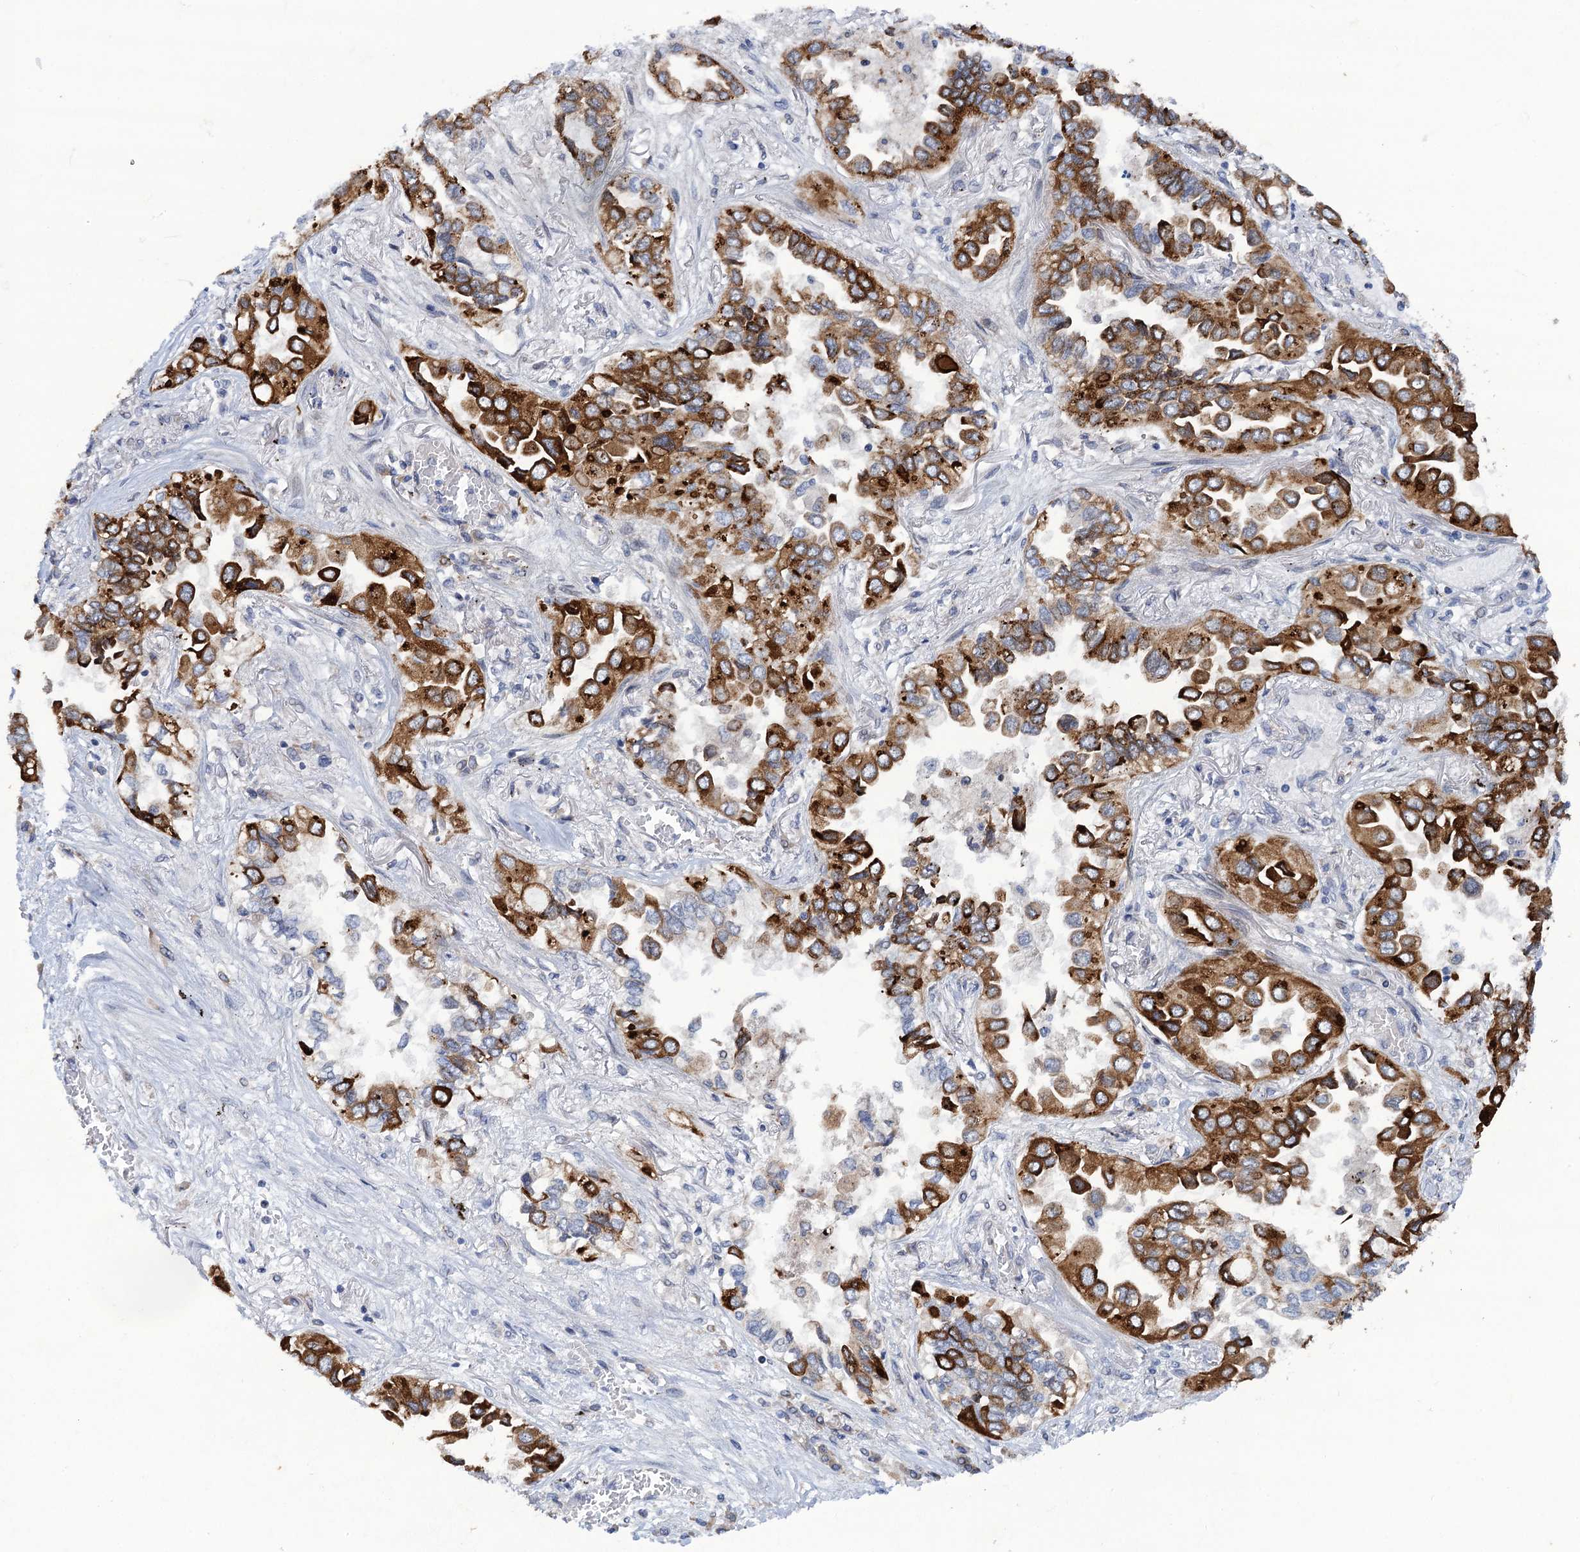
{"staining": {"intensity": "moderate", "quantity": ">75%", "location": "cytoplasmic/membranous"}, "tissue": "lung cancer", "cell_type": "Tumor cells", "image_type": "cancer", "snomed": [{"axis": "morphology", "description": "Adenocarcinoma, NOS"}, {"axis": "topography", "description": "Lung"}], "caption": "This is a micrograph of IHC staining of lung cancer (adenocarcinoma), which shows moderate expression in the cytoplasmic/membranous of tumor cells.", "gene": "QPCTL", "patient": {"sex": "female", "age": 76}}